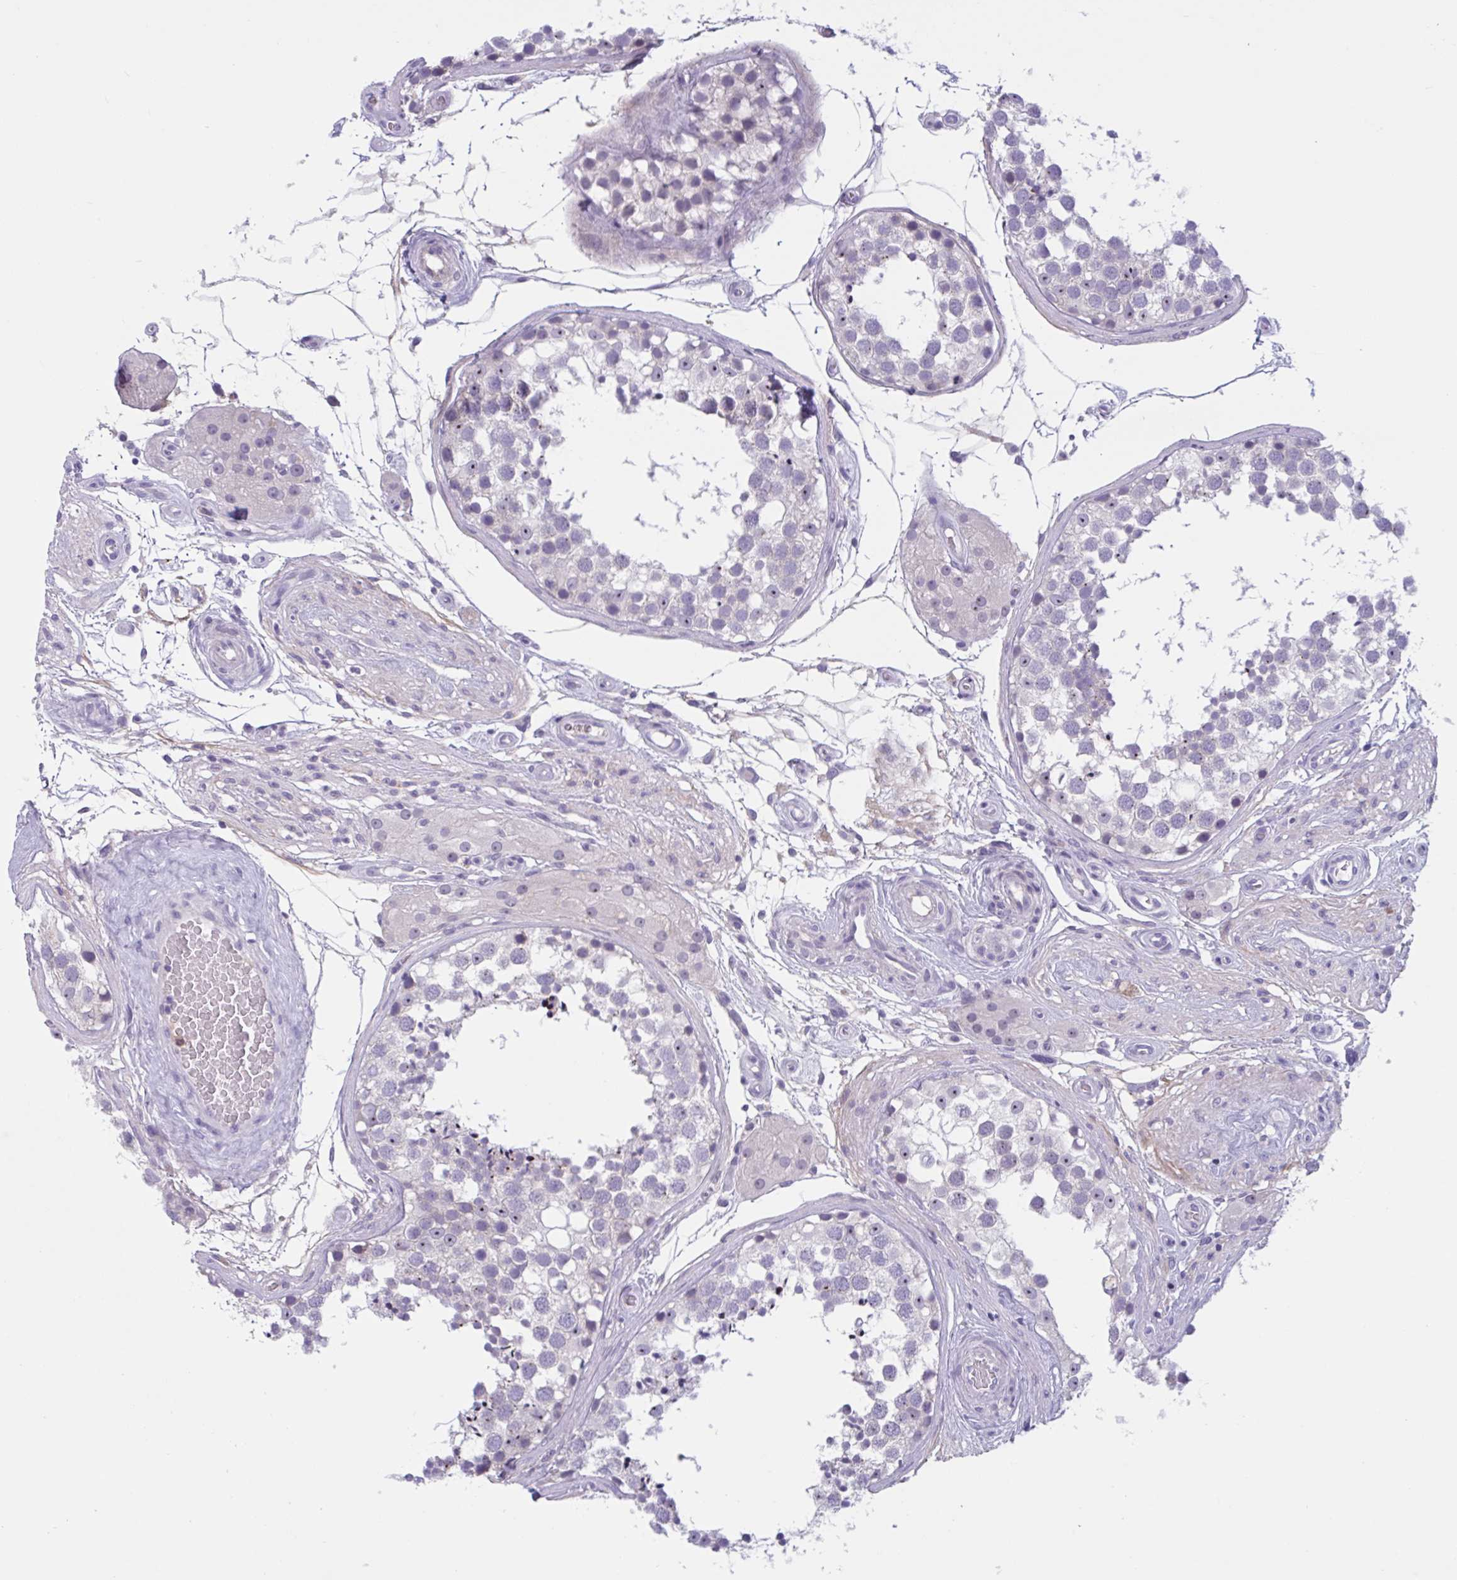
{"staining": {"intensity": "negative", "quantity": "none", "location": "none"}, "tissue": "testis", "cell_type": "Cells in seminiferous ducts", "image_type": "normal", "snomed": [{"axis": "morphology", "description": "Normal tissue, NOS"}, {"axis": "morphology", "description": "Seminoma, NOS"}, {"axis": "topography", "description": "Testis"}], "caption": "The image reveals no staining of cells in seminiferous ducts in benign testis. The staining is performed using DAB brown chromogen with nuclei counter-stained in using hematoxylin.", "gene": "WNT9B", "patient": {"sex": "male", "age": 65}}